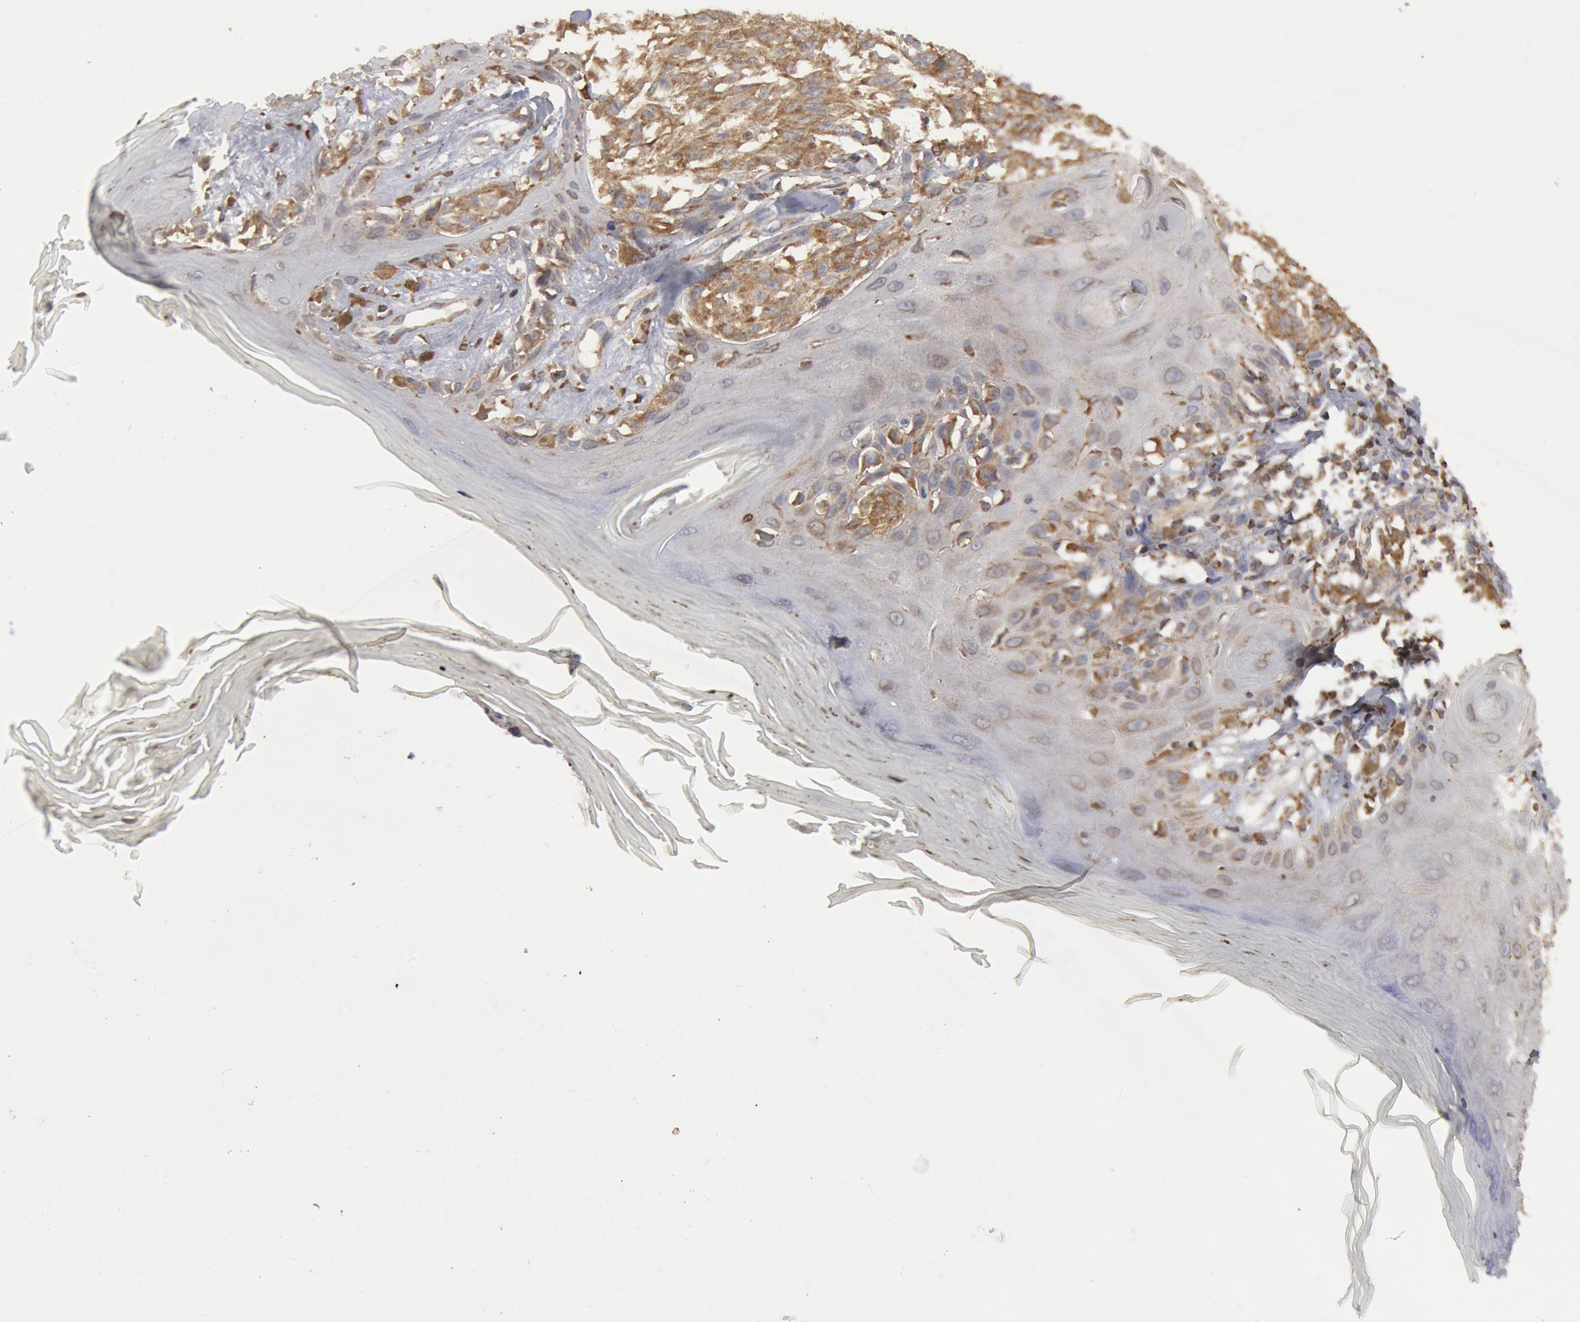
{"staining": {"intensity": "moderate", "quantity": ">75%", "location": "cytoplasmic/membranous"}, "tissue": "melanoma", "cell_type": "Tumor cells", "image_type": "cancer", "snomed": [{"axis": "morphology", "description": "Malignant melanoma, NOS"}, {"axis": "topography", "description": "Skin"}], "caption": "Melanoma was stained to show a protein in brown. There is medium levels of moderate cytoplasmic/membranous expression in approximately >75% of tumor cells.", "gene": "OSBPL8", "patient": {"sex": "female", "age": 77}}